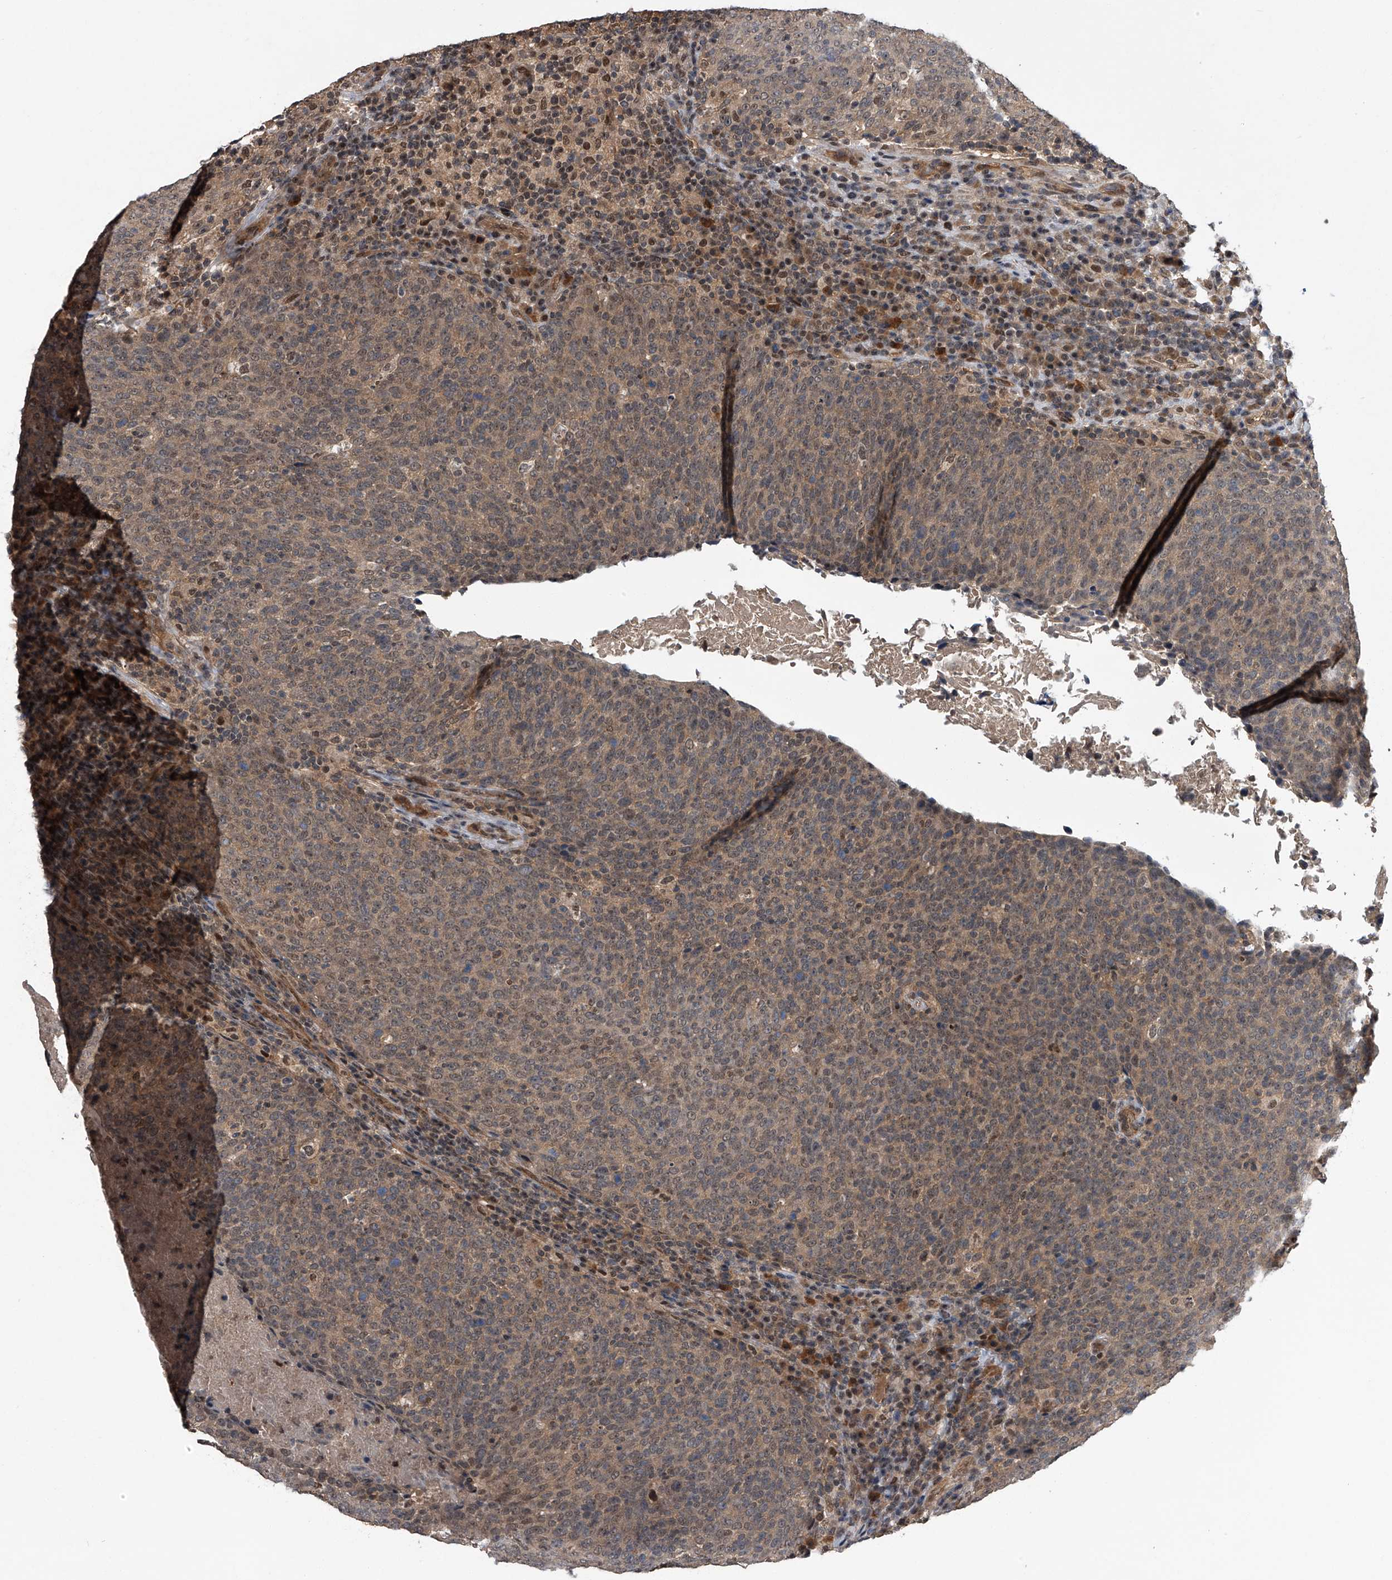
{"staining": {"intensity": "weak", "quantity": ">75%", "location": "cytoplasmic/membranous,nuclear"}, "tissue": "head and neck cancer", "cell_type": "Tumor cells", "image_type": "cancer", "snomed": [{"axis": "morphology", "description": "Squamous cell carcinoma, NOS"}, {"axis": "morphology", "description": "Squamous cell carcinoma, metastatic, NOS"}, {"axis": "topography", "description": "Lymph node"}, {"axis": "topography", "description": "Head-Neck"}], "caption": "Tumor cells reveal weak cytoplasmic/membranous and nuclear positivity in approximately >75% of cells in head and neck metastatic squamous cell carcinoma.", "gene": "SLC12A8", "patient": {"sex": "male", "age": 62}}